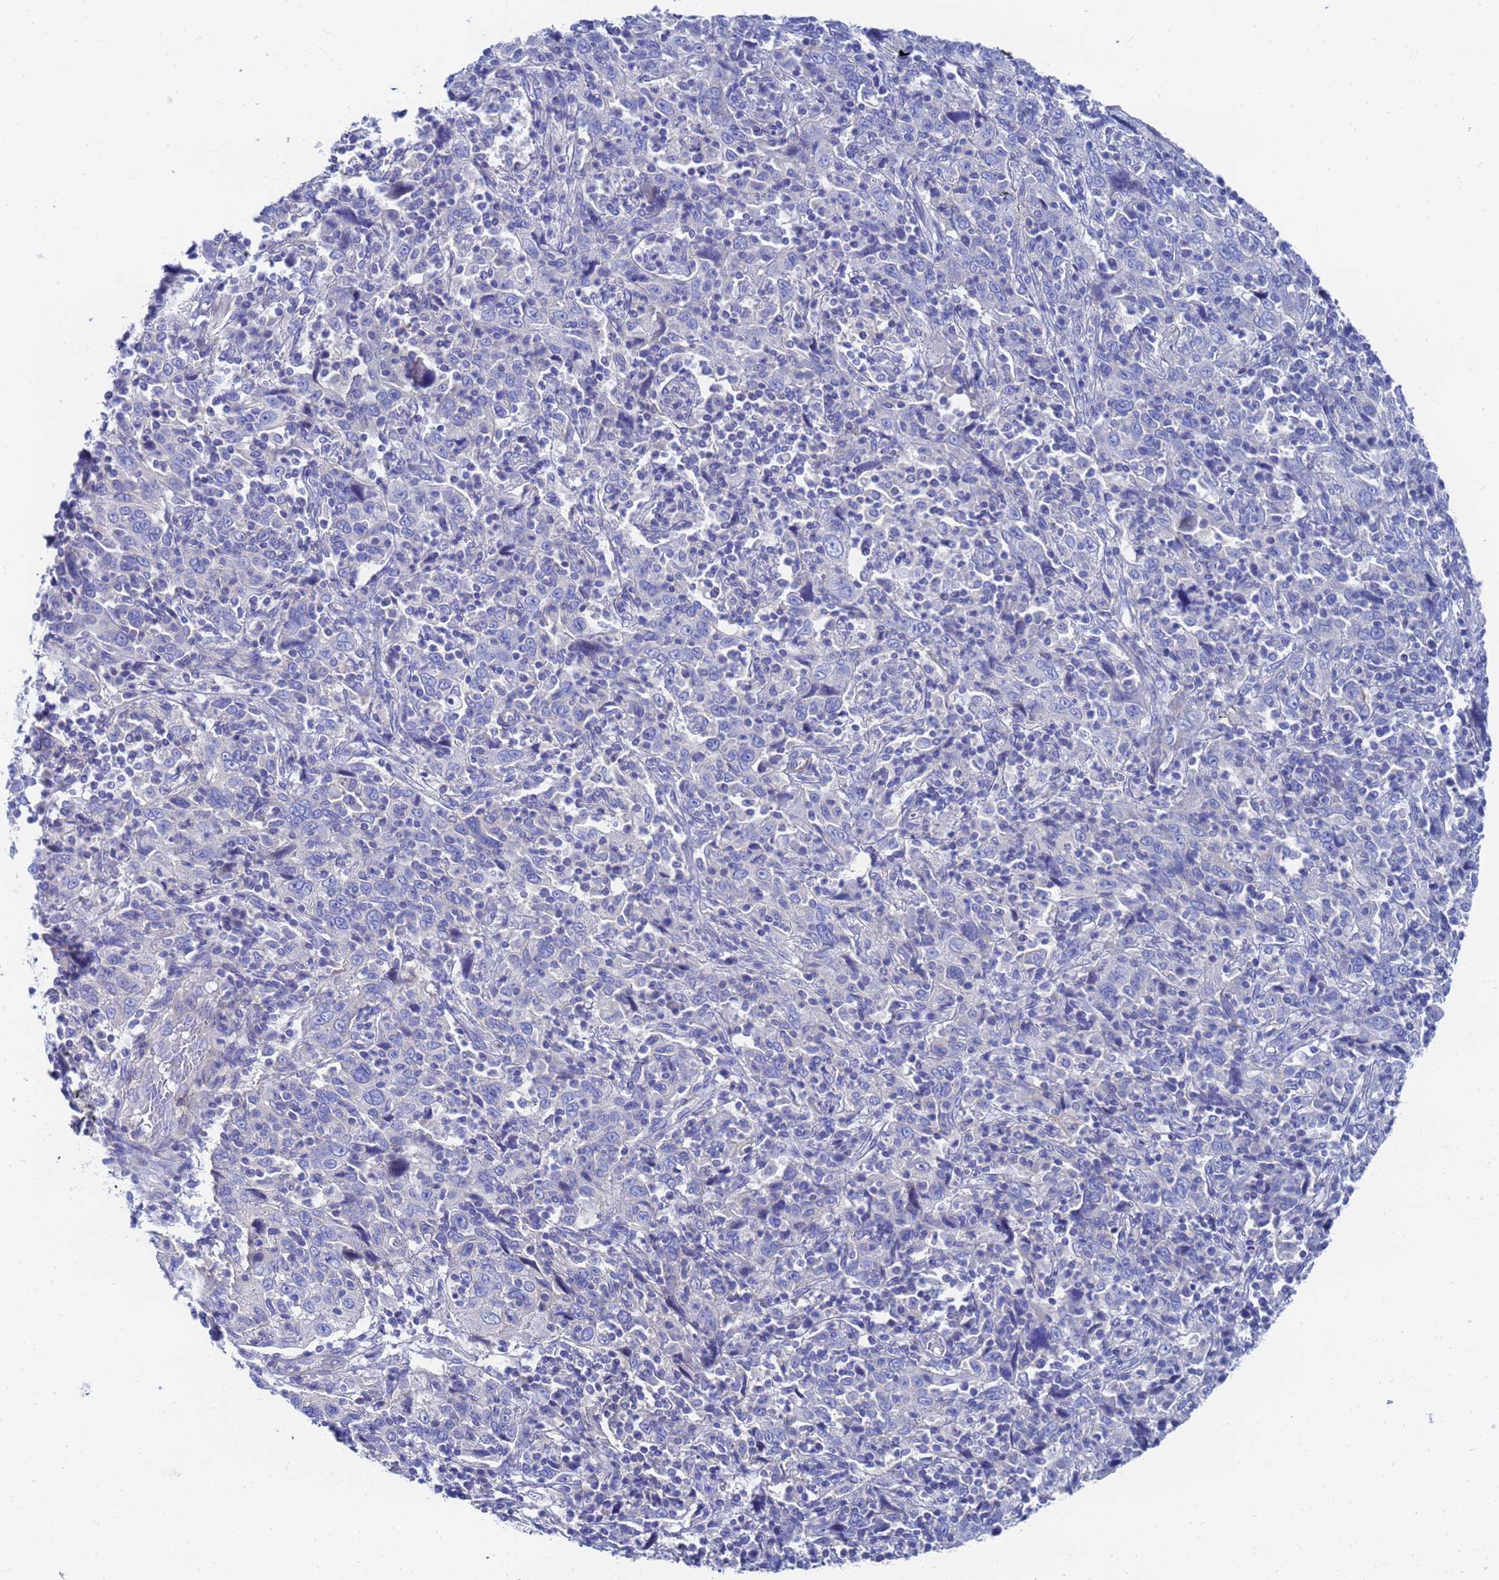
{"staining": {"intensity": "negative", "quantity": "none", "location": "none"}, "tissue": "cervical cancer", "cell_type": "Tumor cells", "image_type": "cancer", "snomed": [{"axis": "morphology", "description": "Squamous cell carcinoma, NOS"}, {"axis": "topography", "description": "Cervix"}], "caption": "Immunohistochemistry (IHC) of cervical cancer shows no staining in tumor cells.", "gene": "RAB39B", "patient": {"sex": "female", "age": 46}}